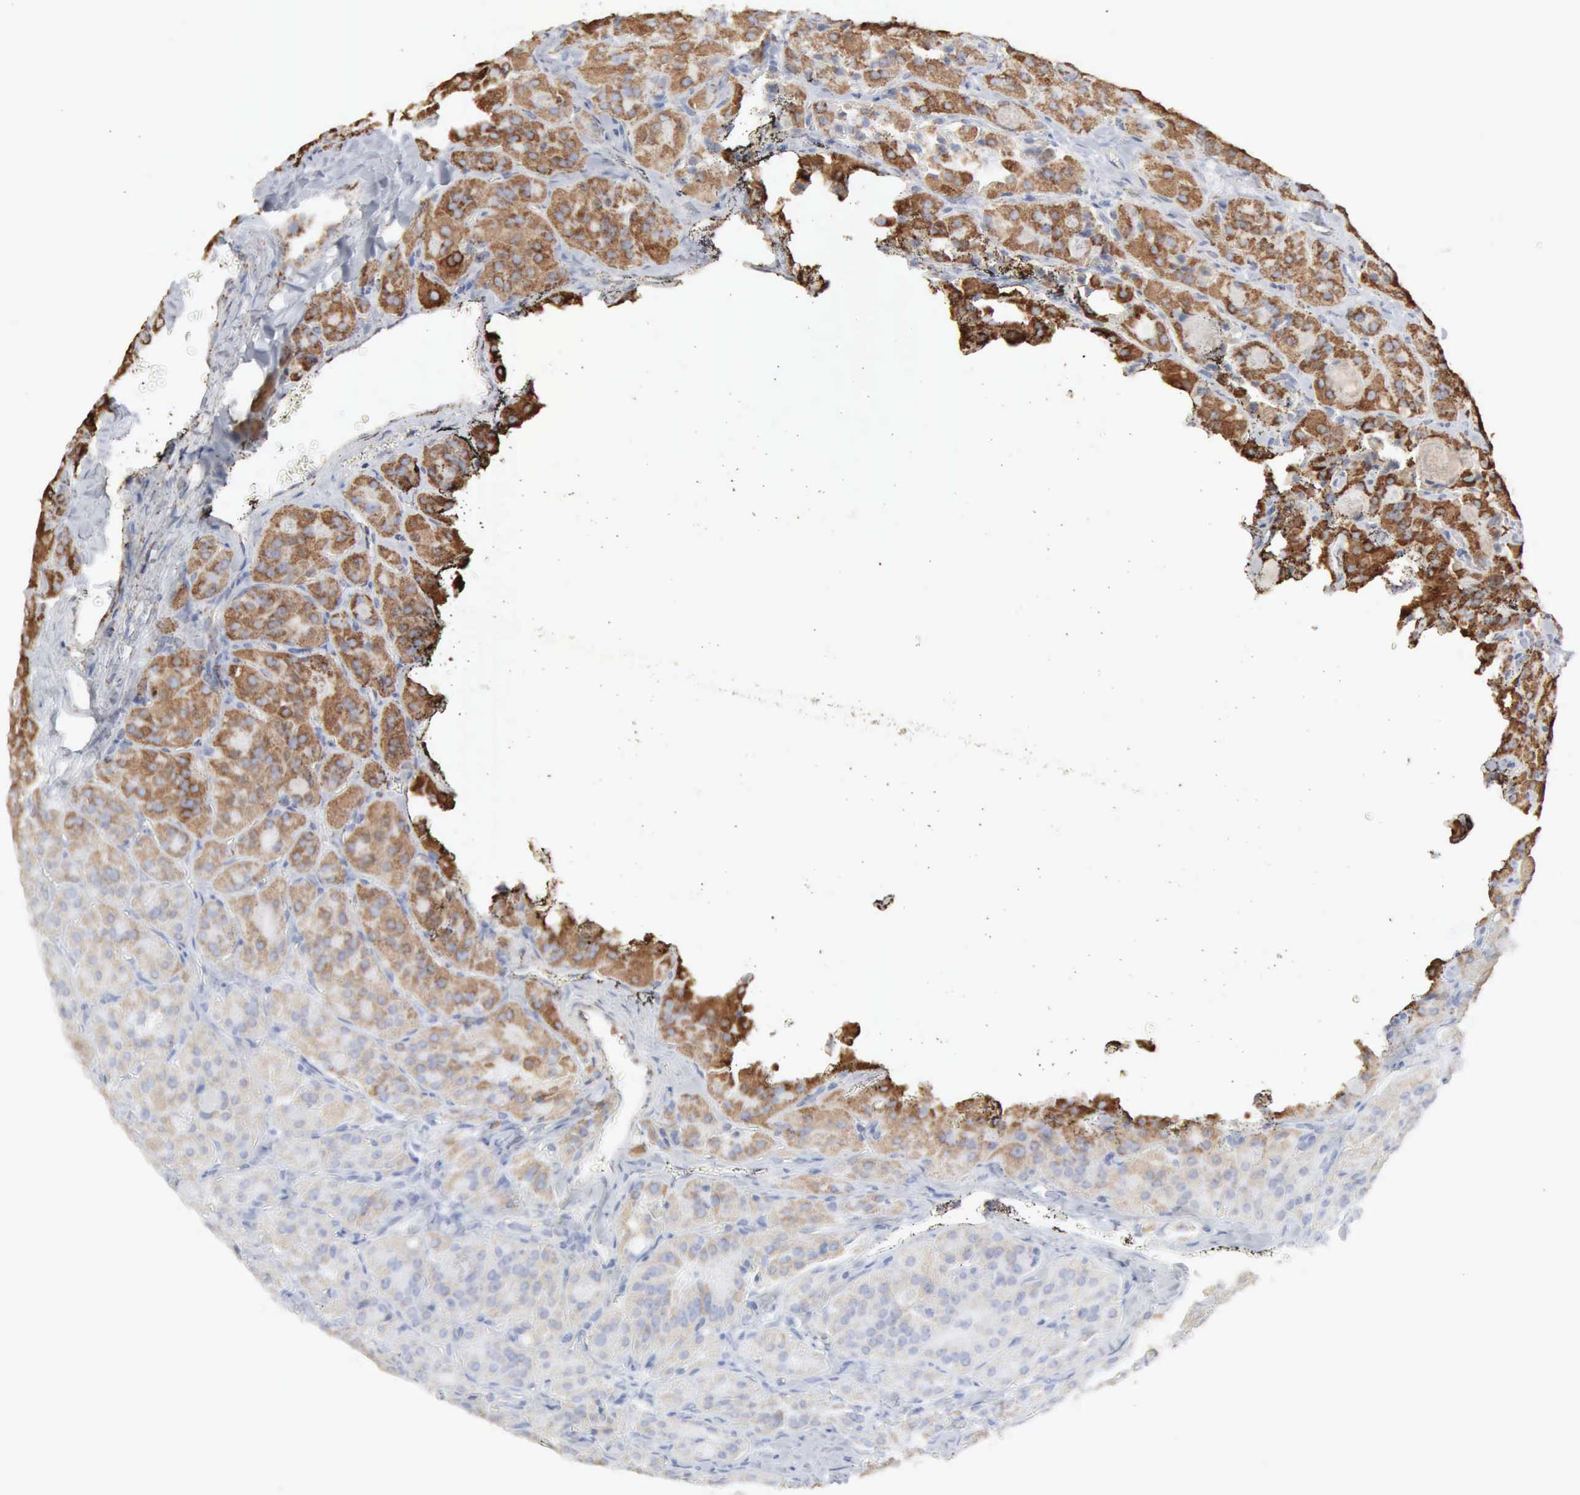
{"staining": {"intensity": "strong", "quantity": "25%-75%", "location": "cytoplasmic/membranous"}, "tissue": "thyroid cancer", "cell_type": "Tumor cells", "image_type": "cancer", "snomed": [{"axis": "morphology", "description": "Carcinoma, NOS"}, {"axis": "topography", "description": "Thyroid gland"}], "caption": "Carcinoma (thyroid) stained with a protein marker displays strong staining in tumor cells.", "gene": "ACO2", "patient": {"sex": "male", "age": 76}}